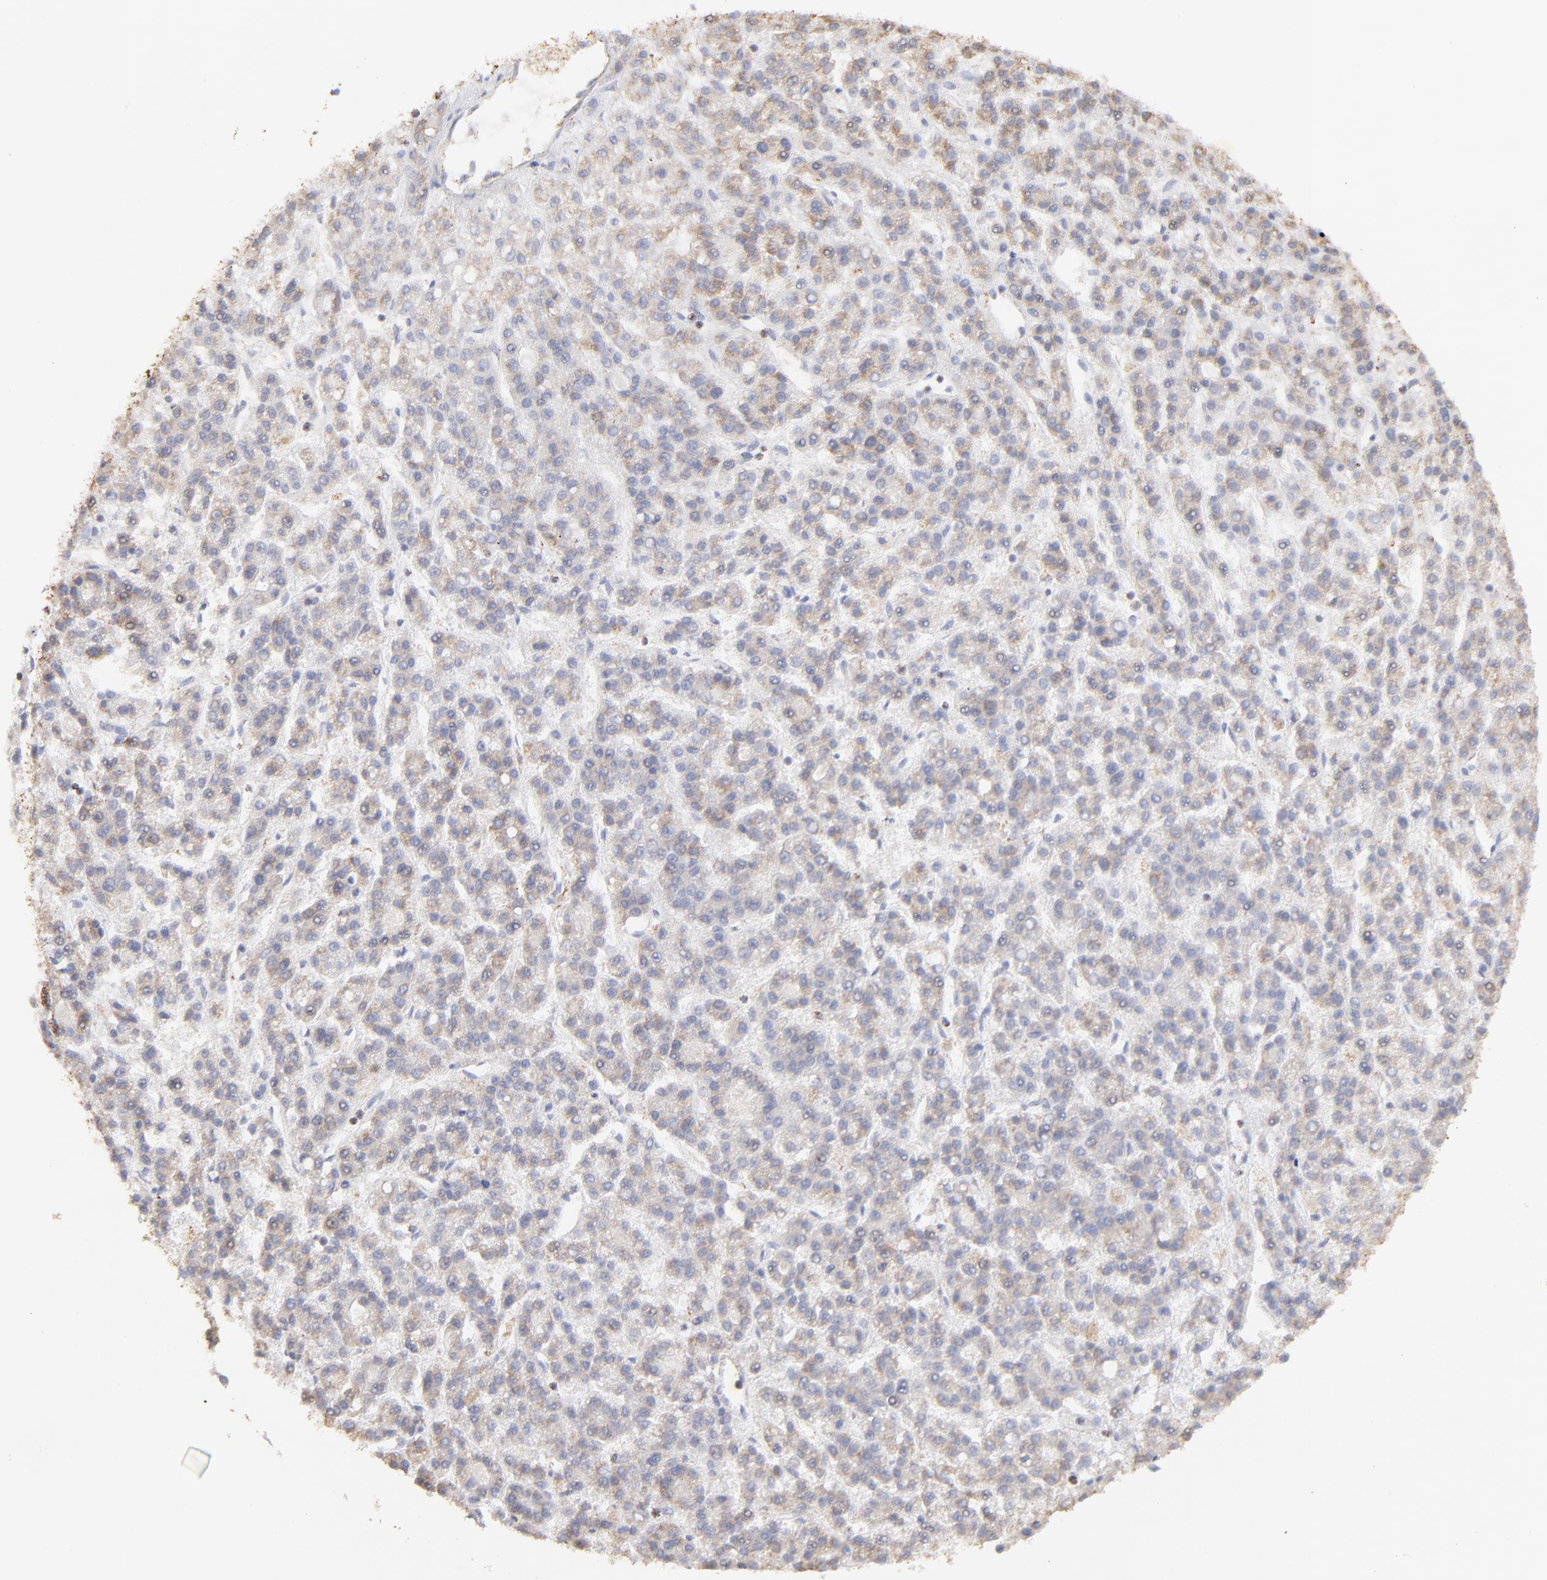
{"staining": {"intensity": "weak", "quantity": ">75%", "location": "cytoplasmic/membranous"}, "tissue": "liver cancer", "cell_type": "Tumor cells", "image_type": "cancer", "snomed": [{"axis": "morphology", "description": "Carcinoma, Hepatocellular, NOS"}, {"axis": "topography", "description": "Liver"}], "caption": "Liver cancer stained for a protein (brown) reveals weak cytoplasmic/membranous positive staining in about >75% of tumor cells.", "gene": "COX4I1", "patient": {"sex": "male", "age": 70}}